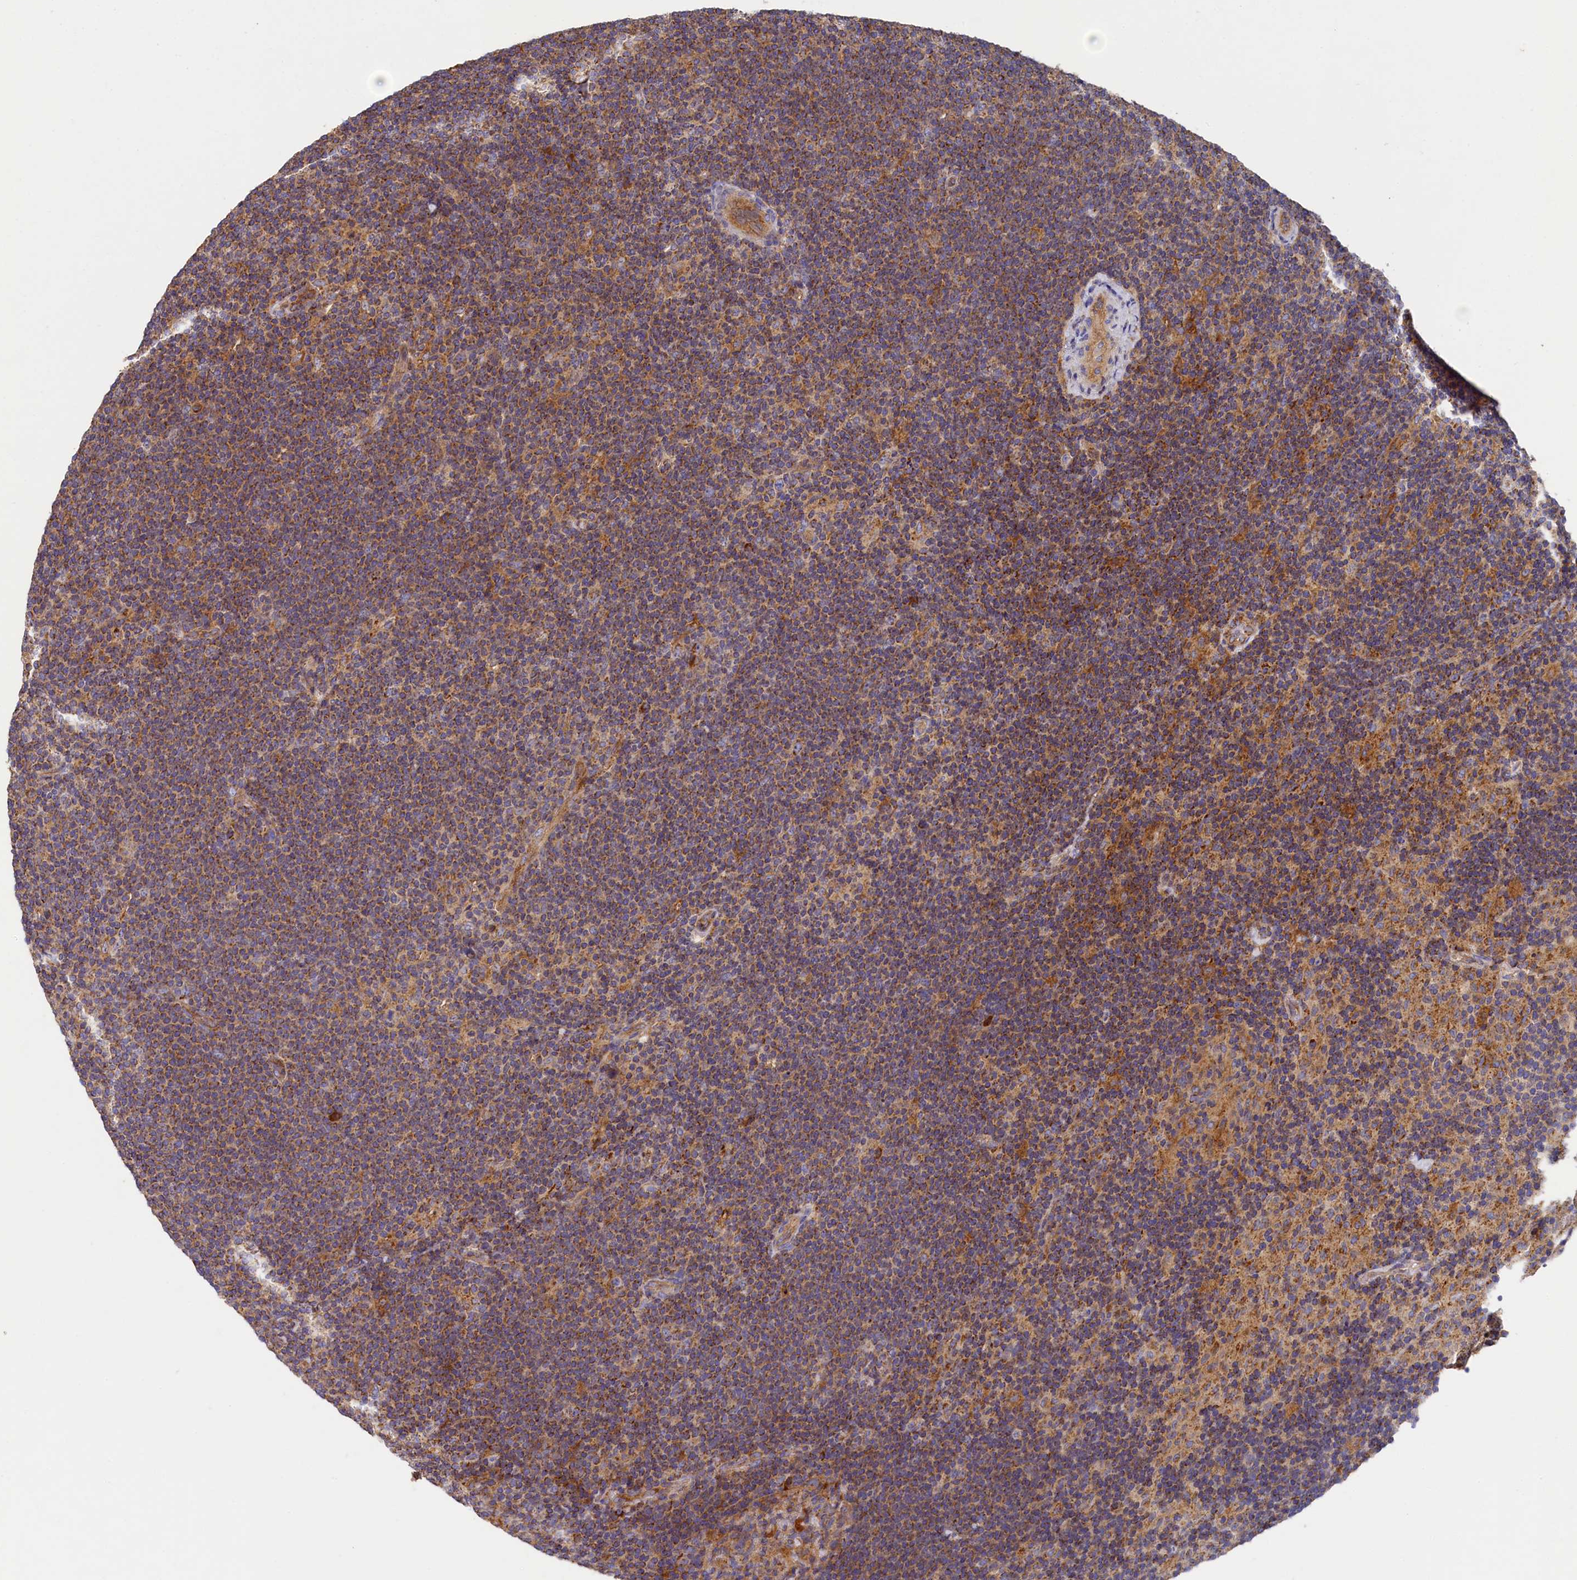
{"staining": {"intensity": "weak", "quantity": "<25%", "location": "cytoplasmic/membranous"}, "tissue": "lymphoma", "cell_type": "Tumor cells", "image_type": "cancer", "snomed": [{"axis": "morphology", "description": "Hodgkin's disease, NOS"}, {"axis": "topography", "description": "Lymph node"}], "caption": "High magnification brightfield microscopy of Hodgkin's disease stained with DAB (3,3'-diaminobenzidine) (brown) and counterstained with hematoxylin (blue): tumor cells show no significant positivity.", "gene": "SEC31B", "patient": {"sex": "female", "age": 57}}